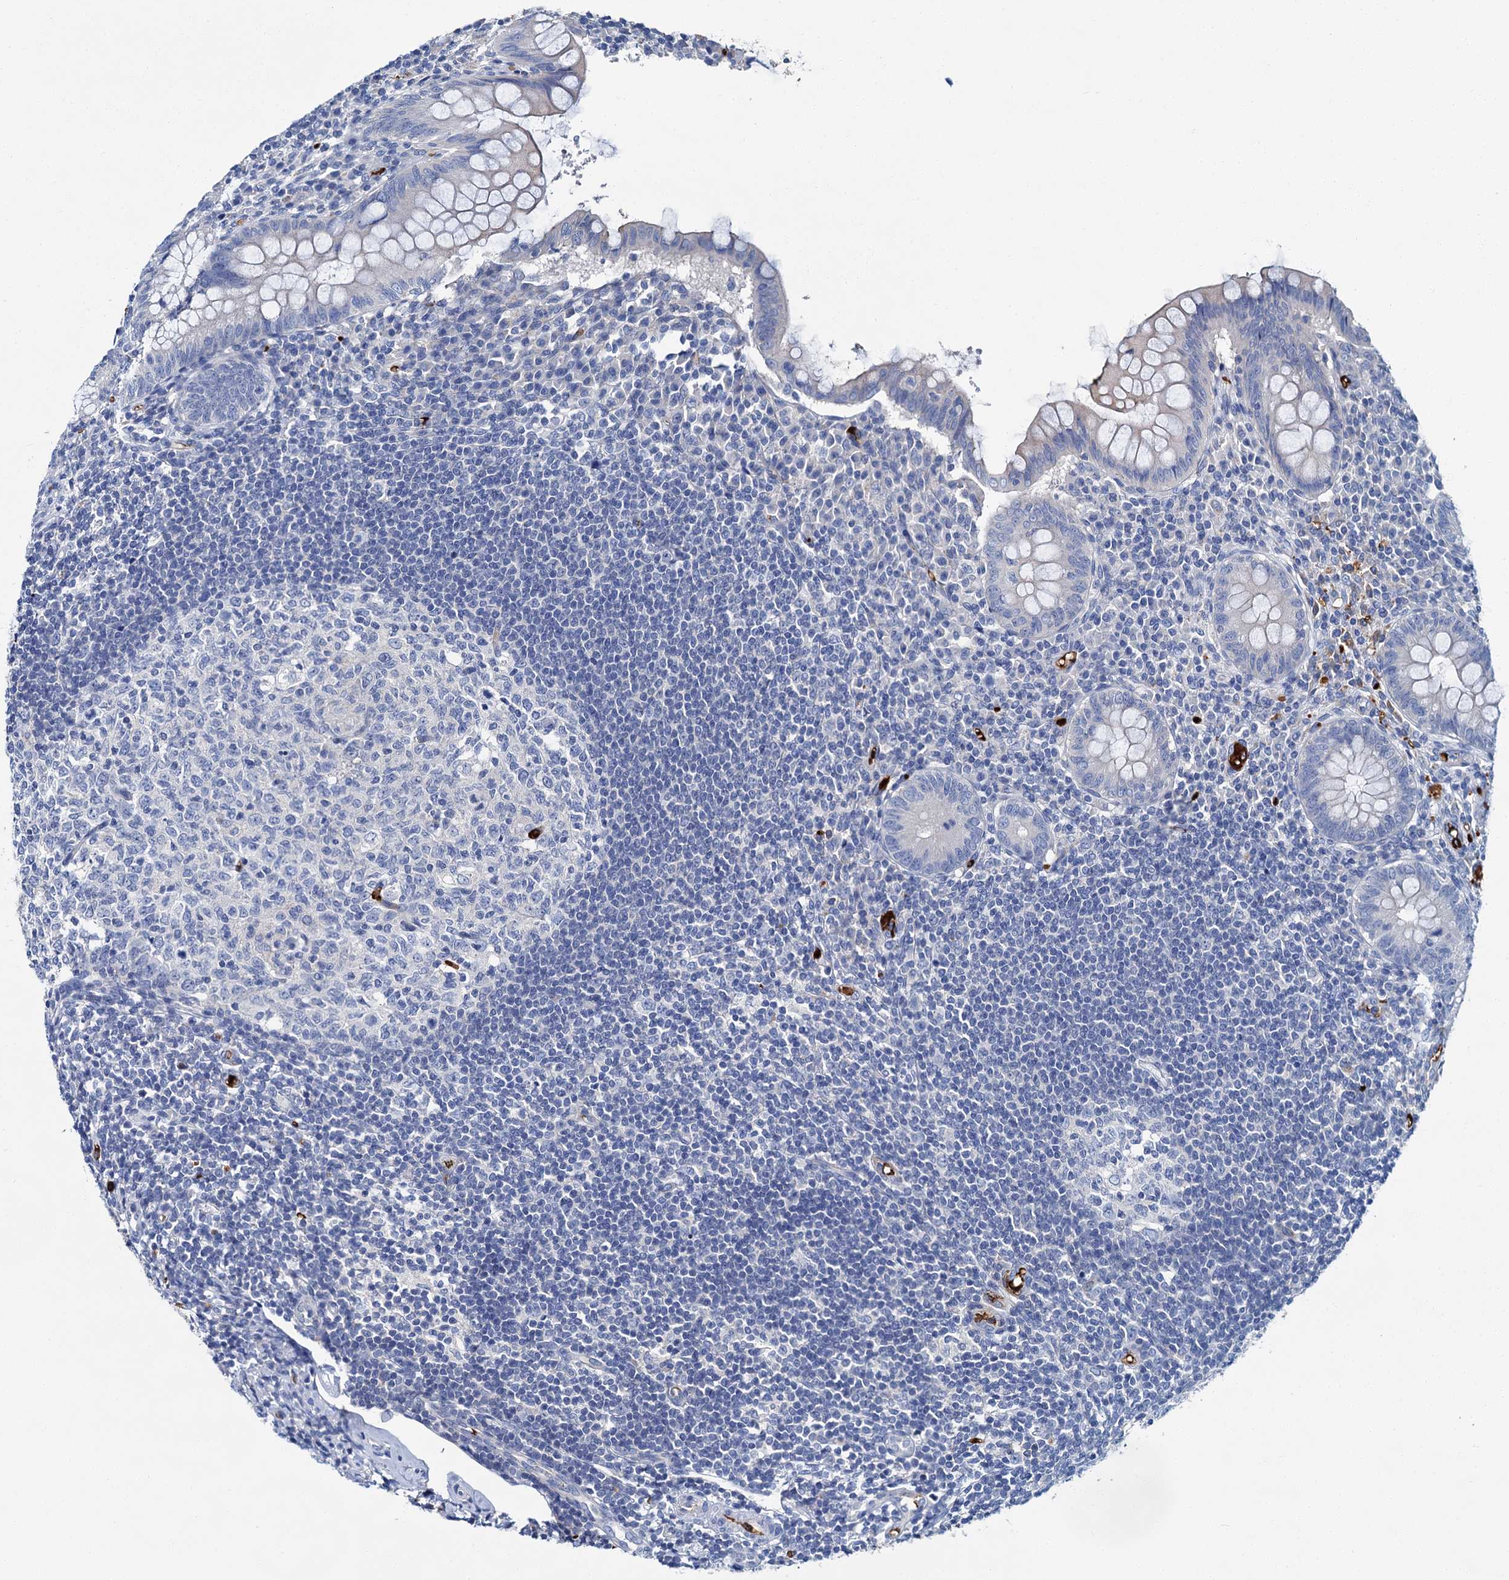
{"staining": {"intensity": "negative", "quantity": "none", "location": "none"}, "tissue": "appendix", "cell_type": "Glandular cells", "image_type": "normal", "snomed": [{"axis": "morphology", "description": "Normal tissue, NOS"}, {"axis": "topography", "description": "Appendix"}], "caption": "Appendix was stained to show a protein in brown. There is no significant expression in glandular cells. Brightfield microscopy of IHC stained with DAB (brown) and hematoxylin (blue), captured at high magnification.", "gene": "ATG2A", "patient": {"sex": "female", "age": 33}}